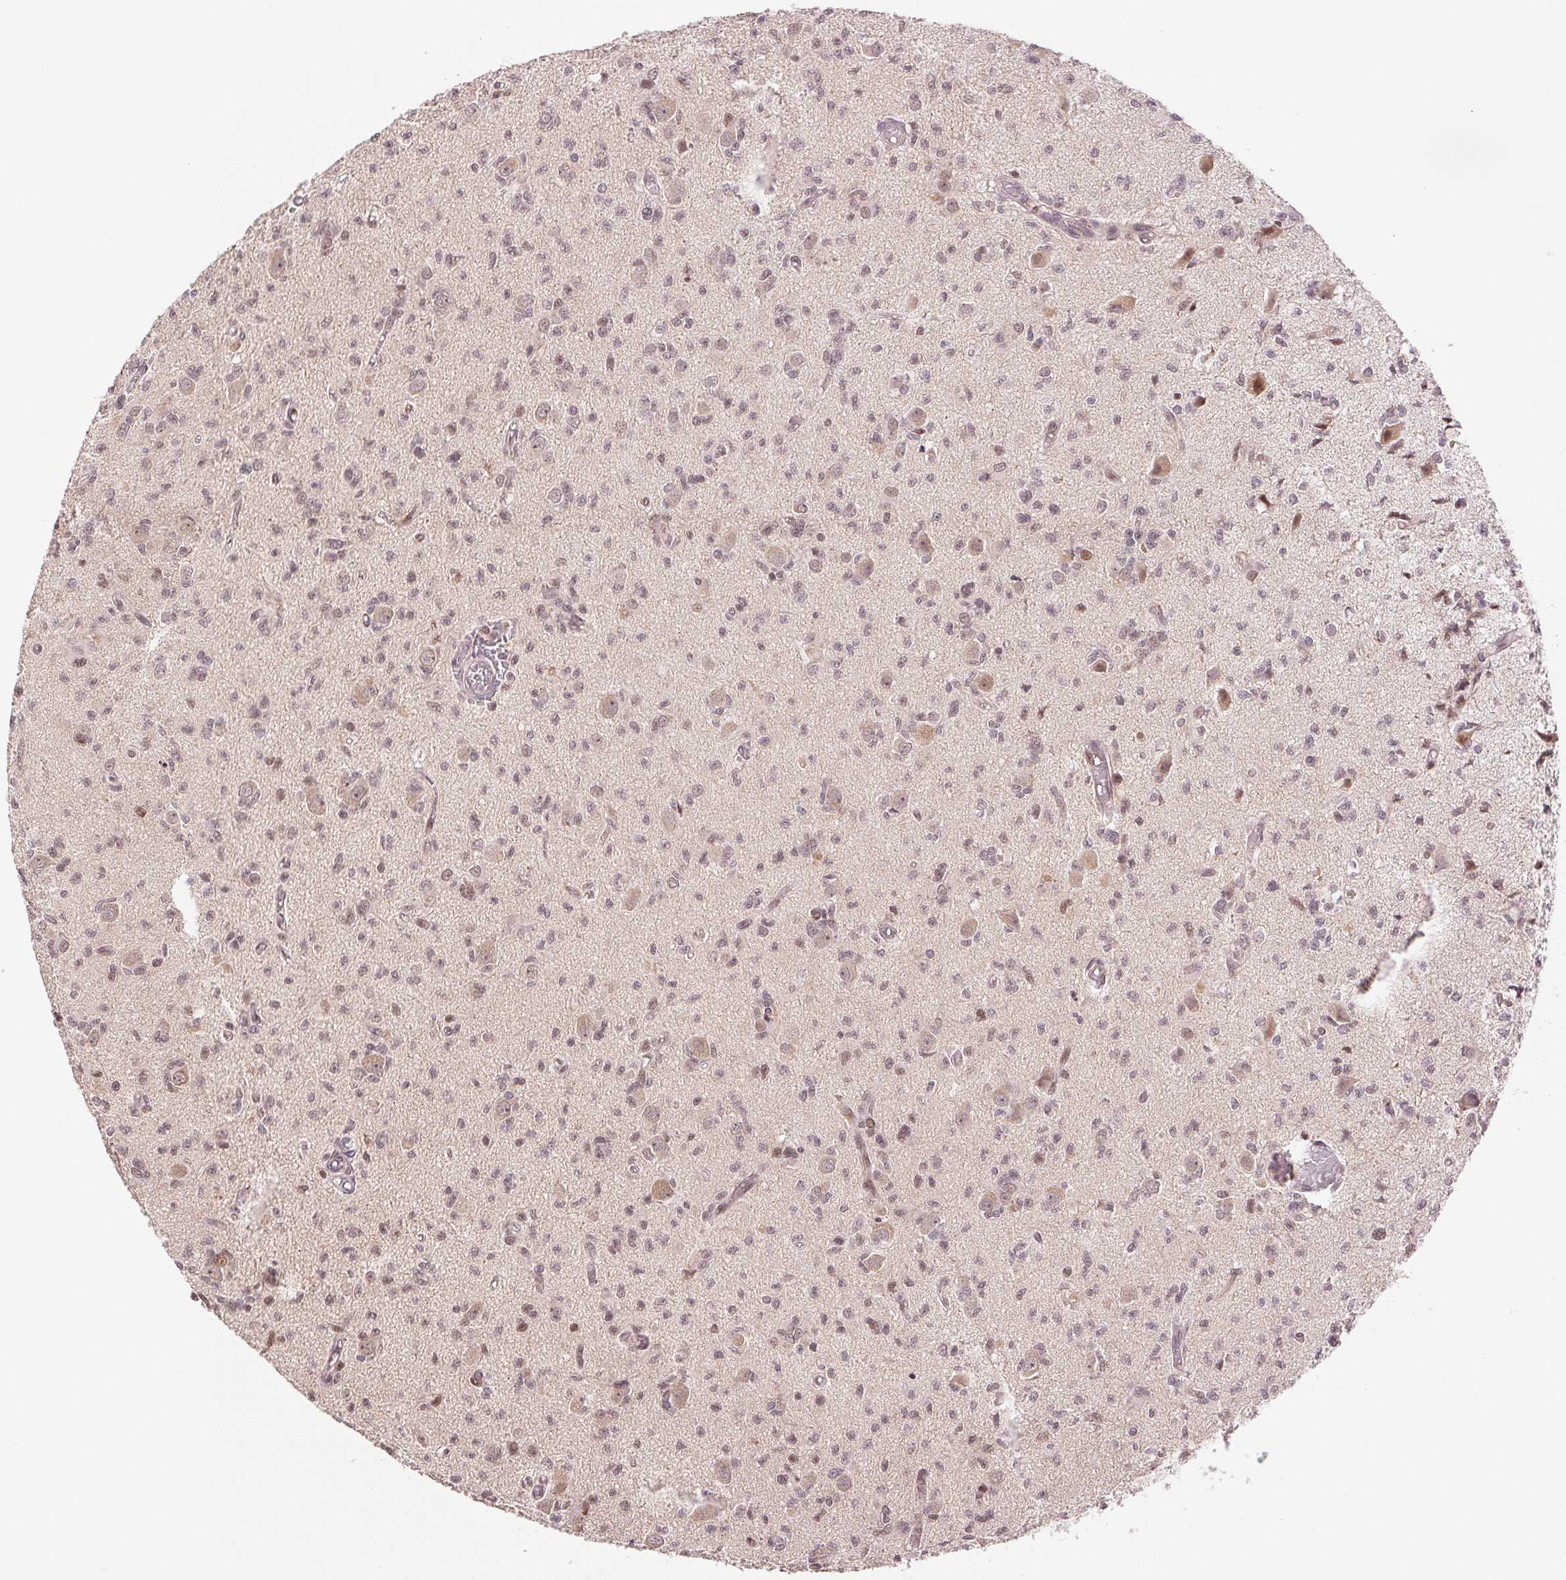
{"staining": {"intensity": "weak", "quantity": ">75%", "location": "nuclear"}, "tissue": "glioma", "cell_type": "Tumor cells", "image_type": "cancer", "snomed": [{"axis": "morphology", "description": "Glioma, malignant, Low grade"}, {"axis": "topography", "description": "Brain"}], "caption": "The immunohistochemical stain labels weak nuclear staining in tumor cells of glioma tissue.", "gene": "GRHL3", "patient": {"sex": "male", "age": 64}}